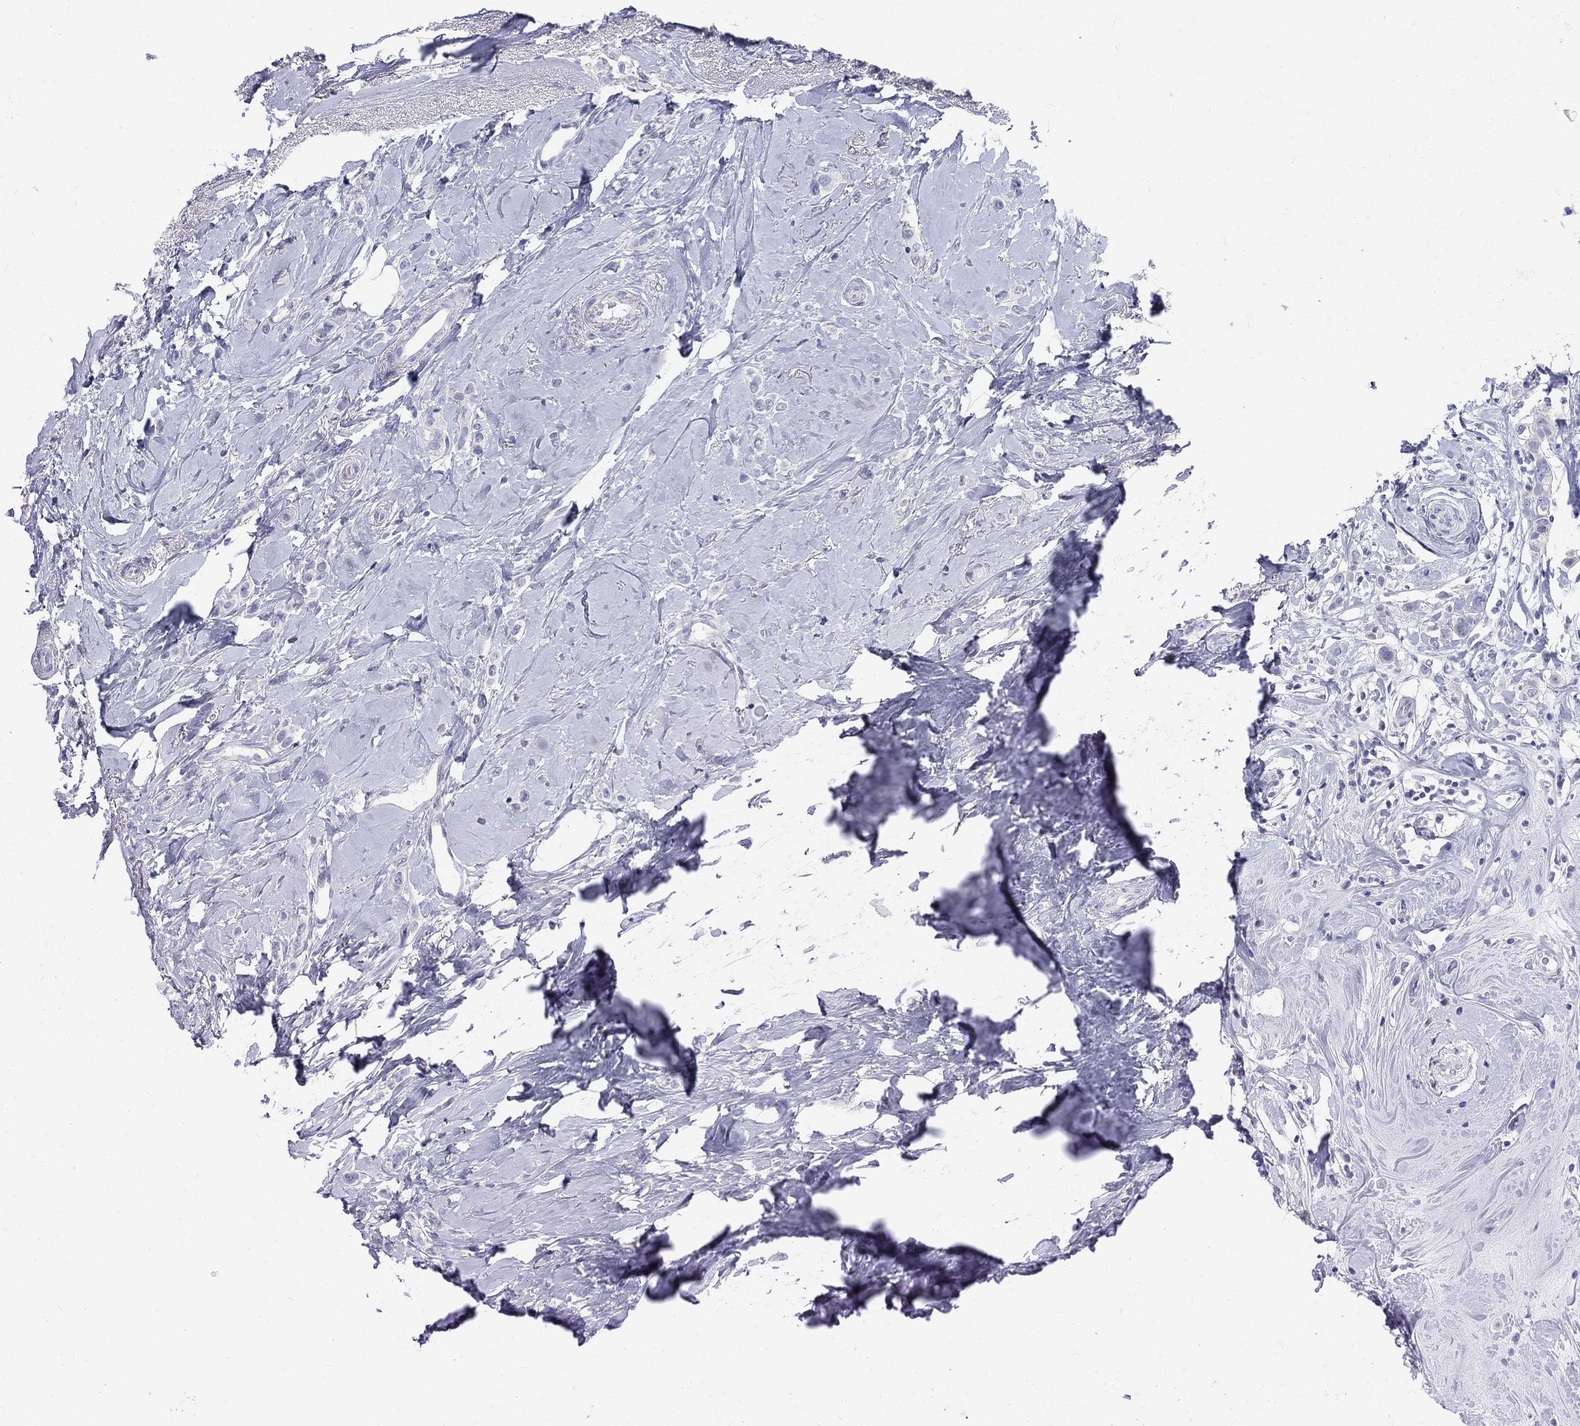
{"staining": {"intensity": "negative", "quantity": "none", "location": "none"}, "tissue": "breast cancer", "cell_type": "Tumor cells", "image_type": "cancer", "snomed": [{"axis": "morphology", "description": "Lobular carcinoma"}, {"axis": "topography", "description": "Breast"}], "caption": "The histopathology image displays no staining of tumor cells in breast cancer.", "gene": "MAGEB6", "patient": {"sex": "female", "age": 66}}